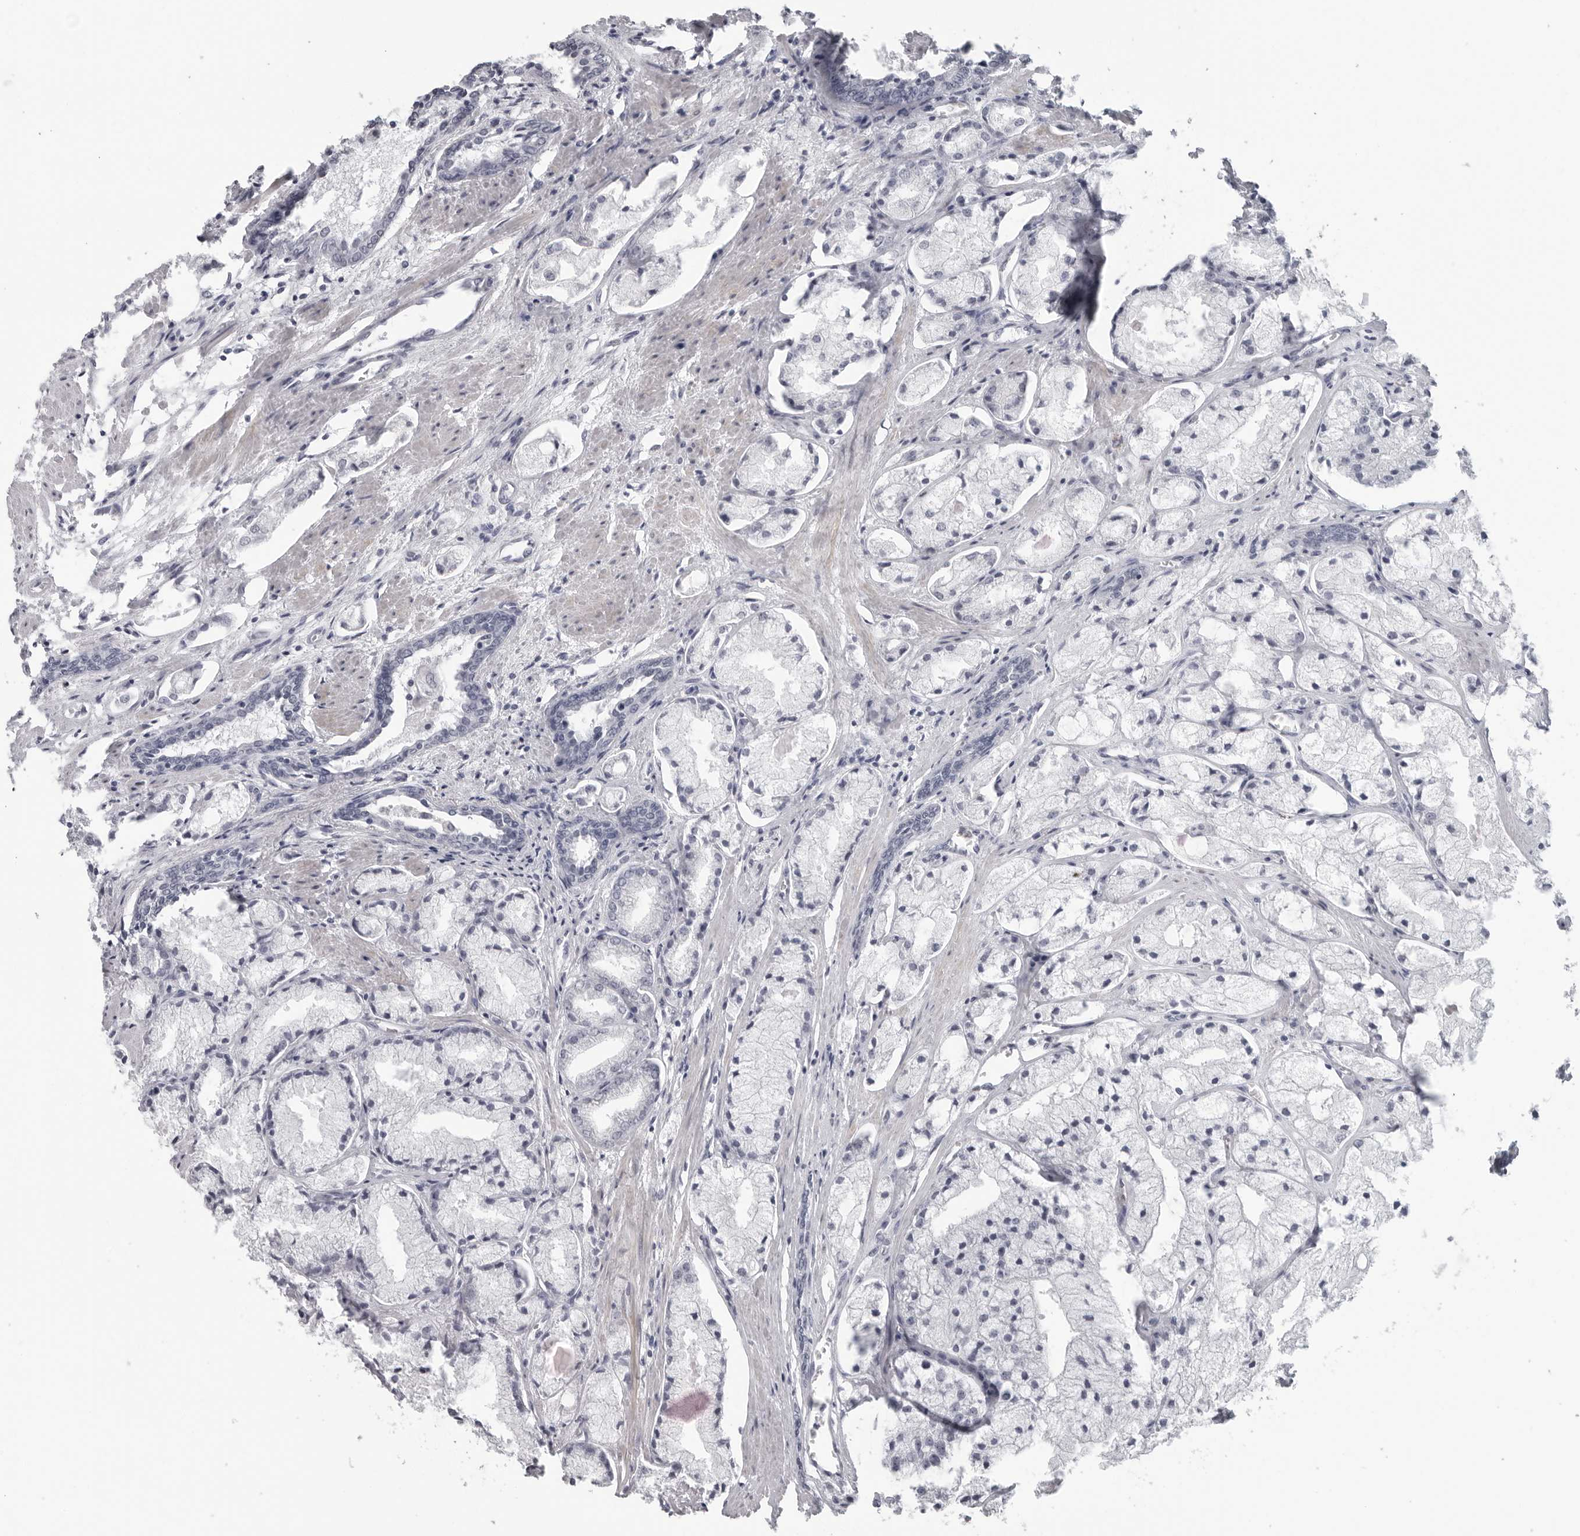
{"staining": {"intensity": "negative", "quantity": "none", "location": "none"}, "tissue": "prostate cancer", "cell_type": "Tumor cells", "image_type": "cancer", "snomed": [{"axis": "morphology", "description": "Adenocarcinoma, High grade"}, {"axis": "topography", "description": "Prostate"}], "caption": "There is no significant expression in tumor cells of prostate cancer (adenocarcinoma (high-grade)).", "gene": "OPLAH", "patient": {"sex": "male", "age": 50}}